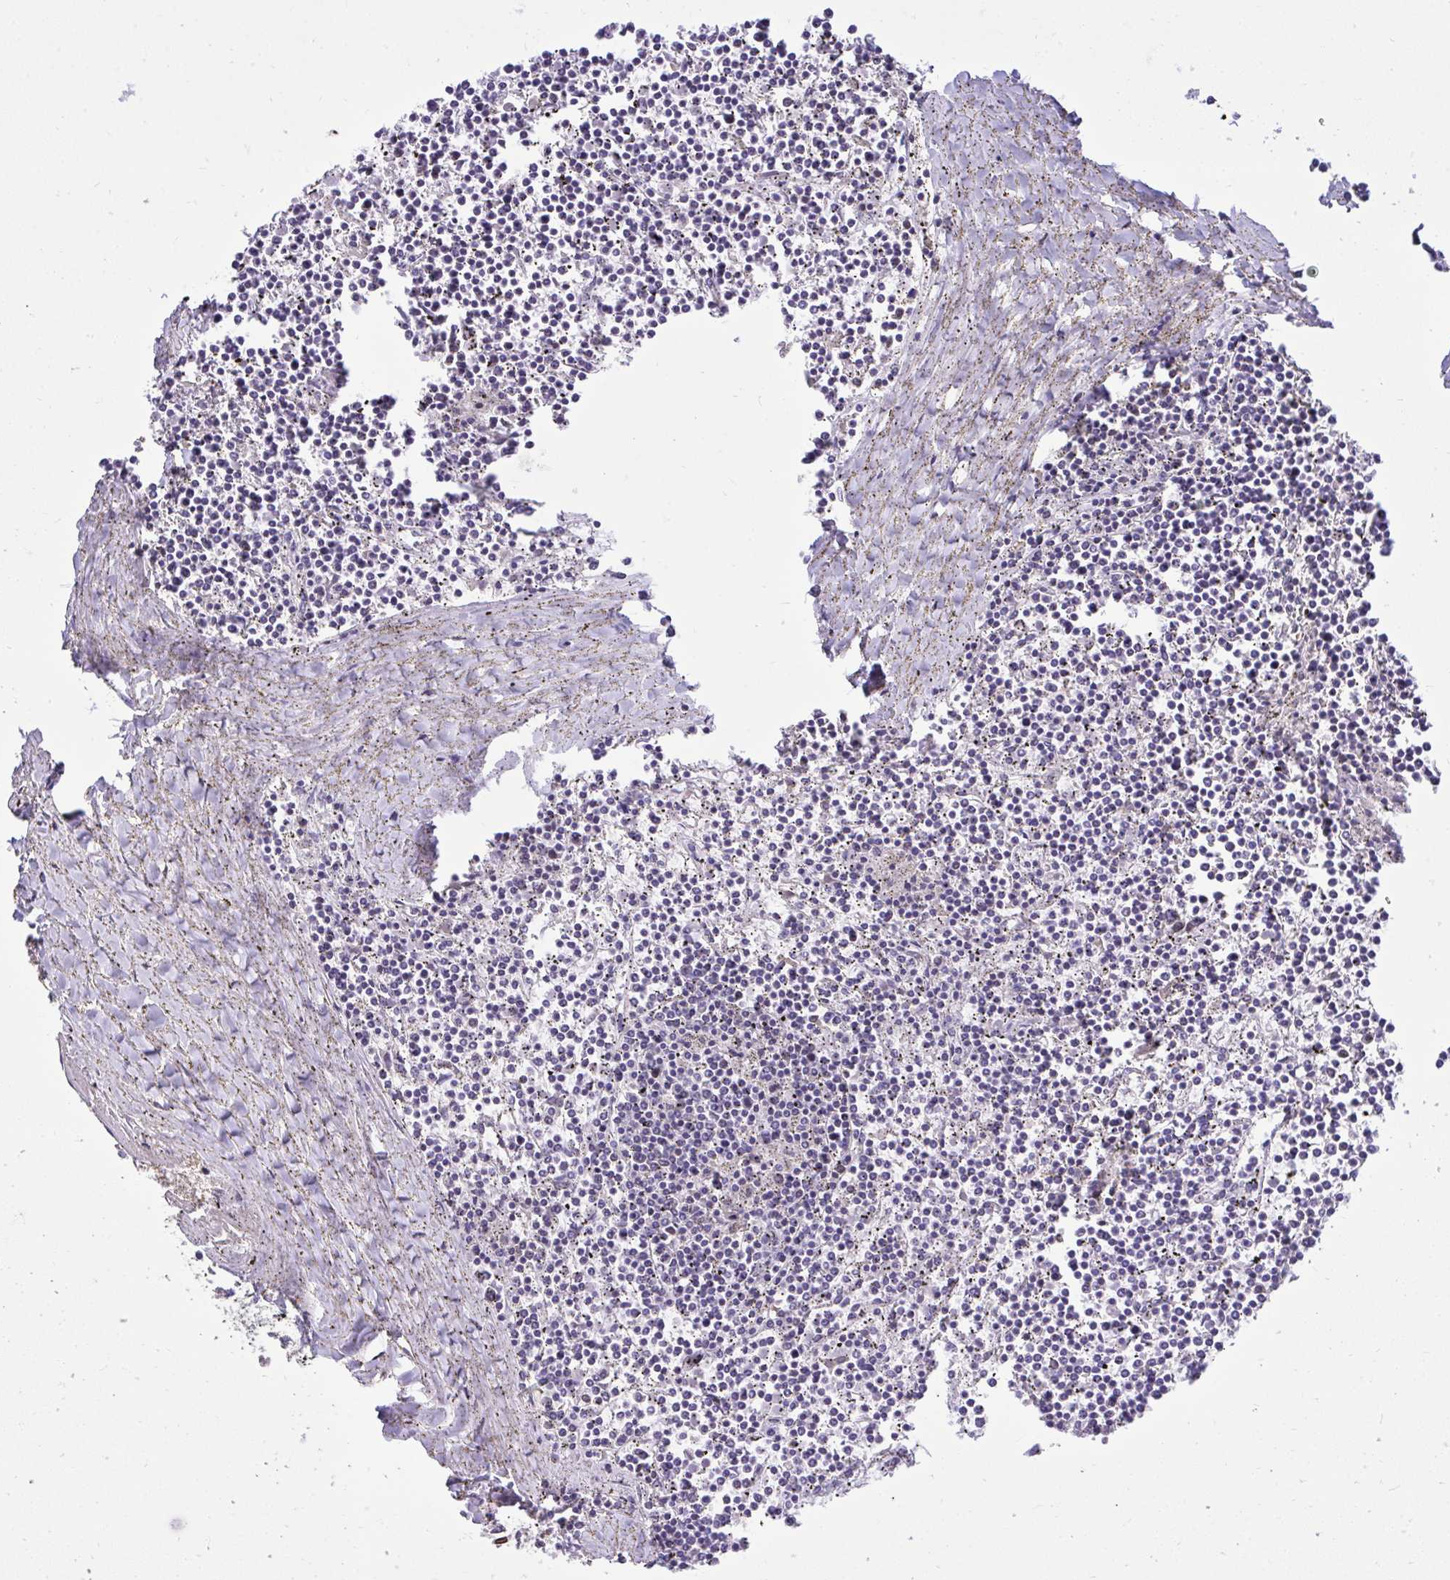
{"staining": {"intensity": "negative", "quantity": "none", "location": "none"}, "tissue": "lymphoma", "cell_type": "Tumor cells", "image_type": "cancer", "snomed": [{"axis": "morphology", "description": "Malignant lymphoma, non-Hodgkin's type, Low grade"}, {"axis": "topography", "description": "Spleen"}], "caption": "Immunohistochemistry histopathology image of low-grade malignant lymphoma, non-Hodgkin's type stained for a protein (brown), which reveals no positivity in tumor cells.", "gene": "RPS6KA2", "patient": {"sex": "female", "age": 19}}